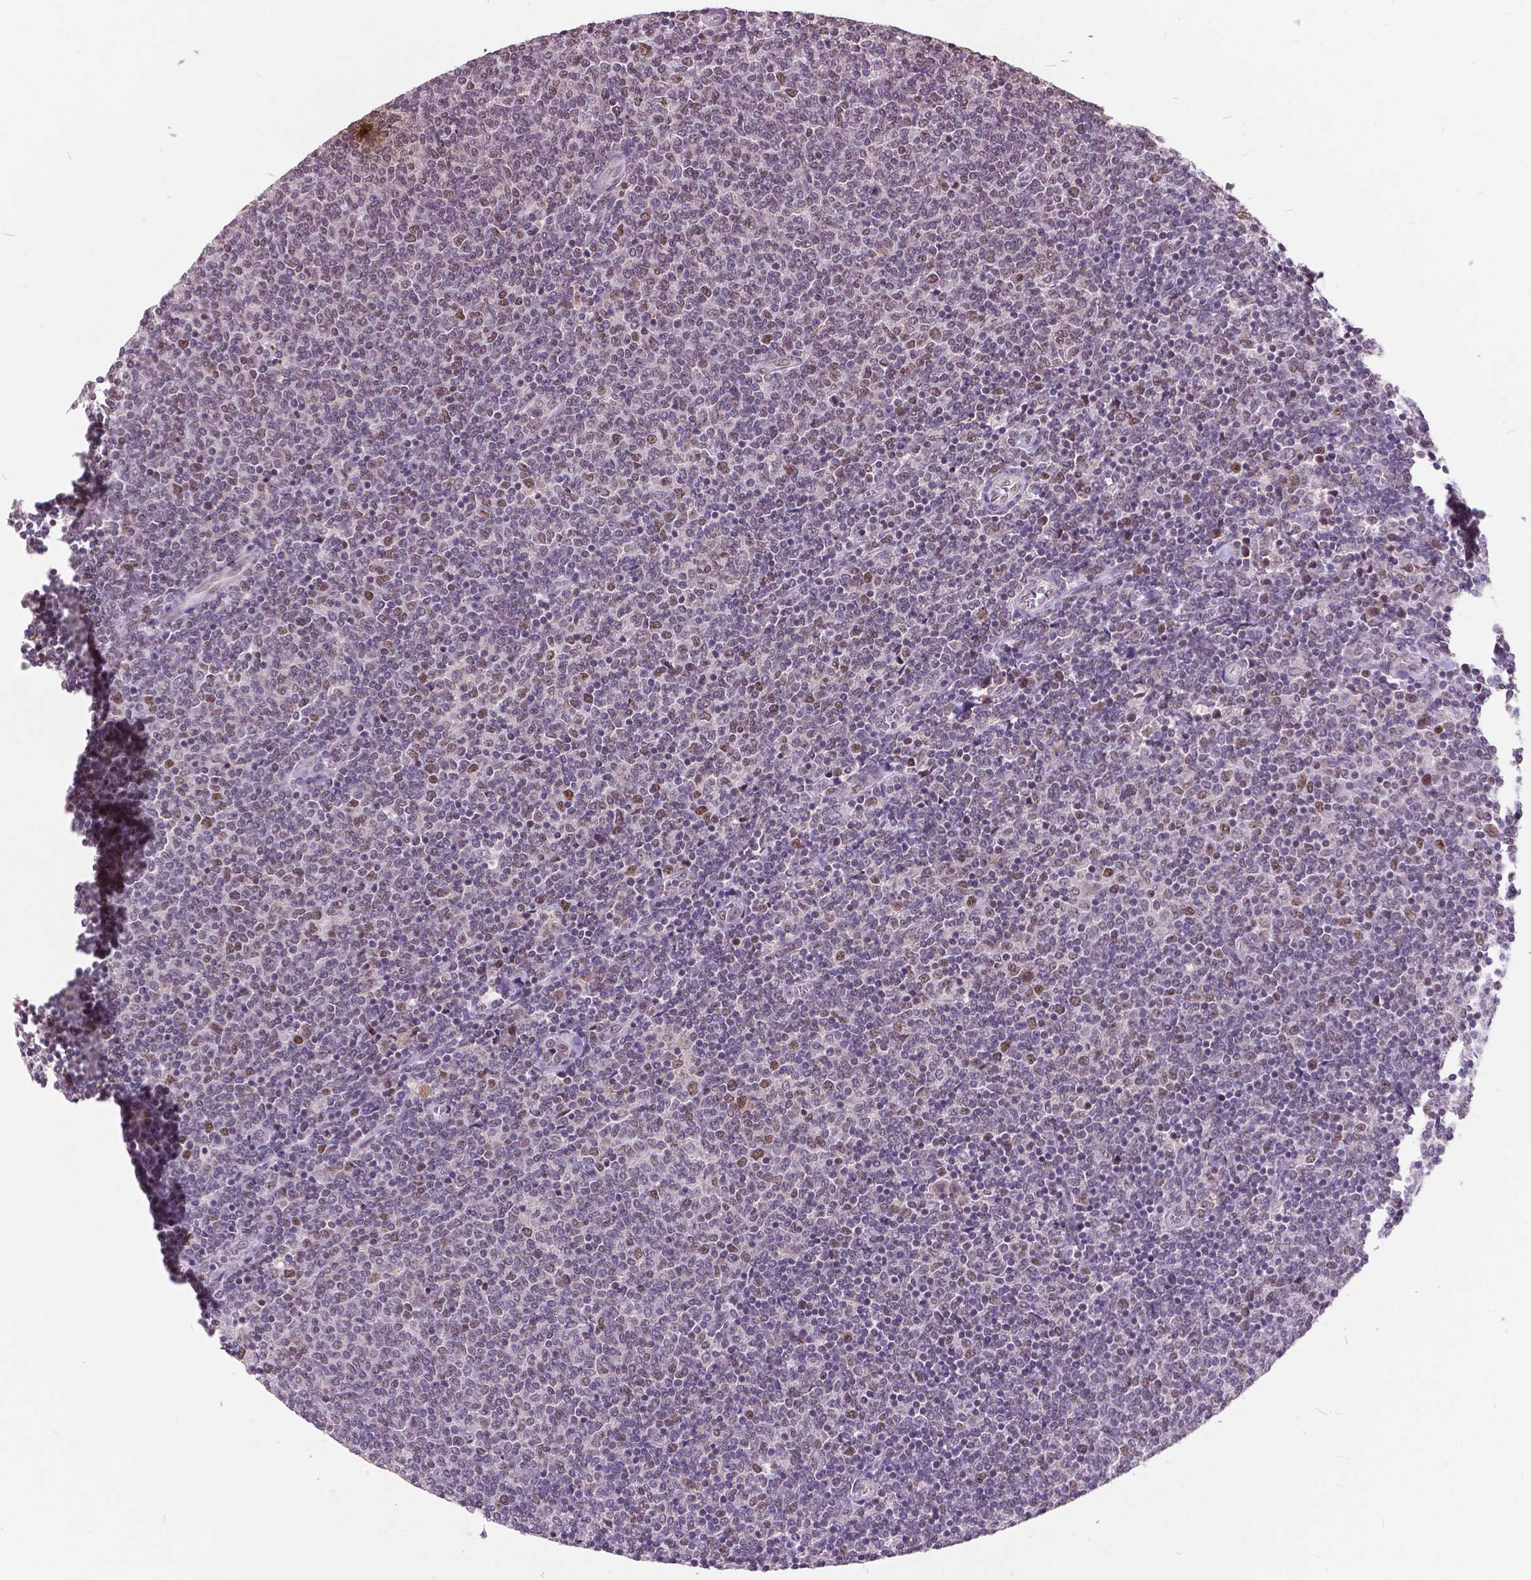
{"staining": {"intensity": "negative", "quantity": "none", "location": "none"}, "tissue": "lymphoma", "cell_type": "Tumor cells", "image_type": "cancer", "snomed": [{"axis": "morphology", "description": "Malignant lymphoma, non-Hodgkin's type, Low grade"}, {"axis": "topography", "description": "Lymph node"}], "caption": "Immunohistochemical staining of human malignant lymphoma, non-Hodgkin's type (low-grade) shows no significant expression in tumor cells.", "gene": "MSH2", "patient": {"sex": "male", "age": 52}}